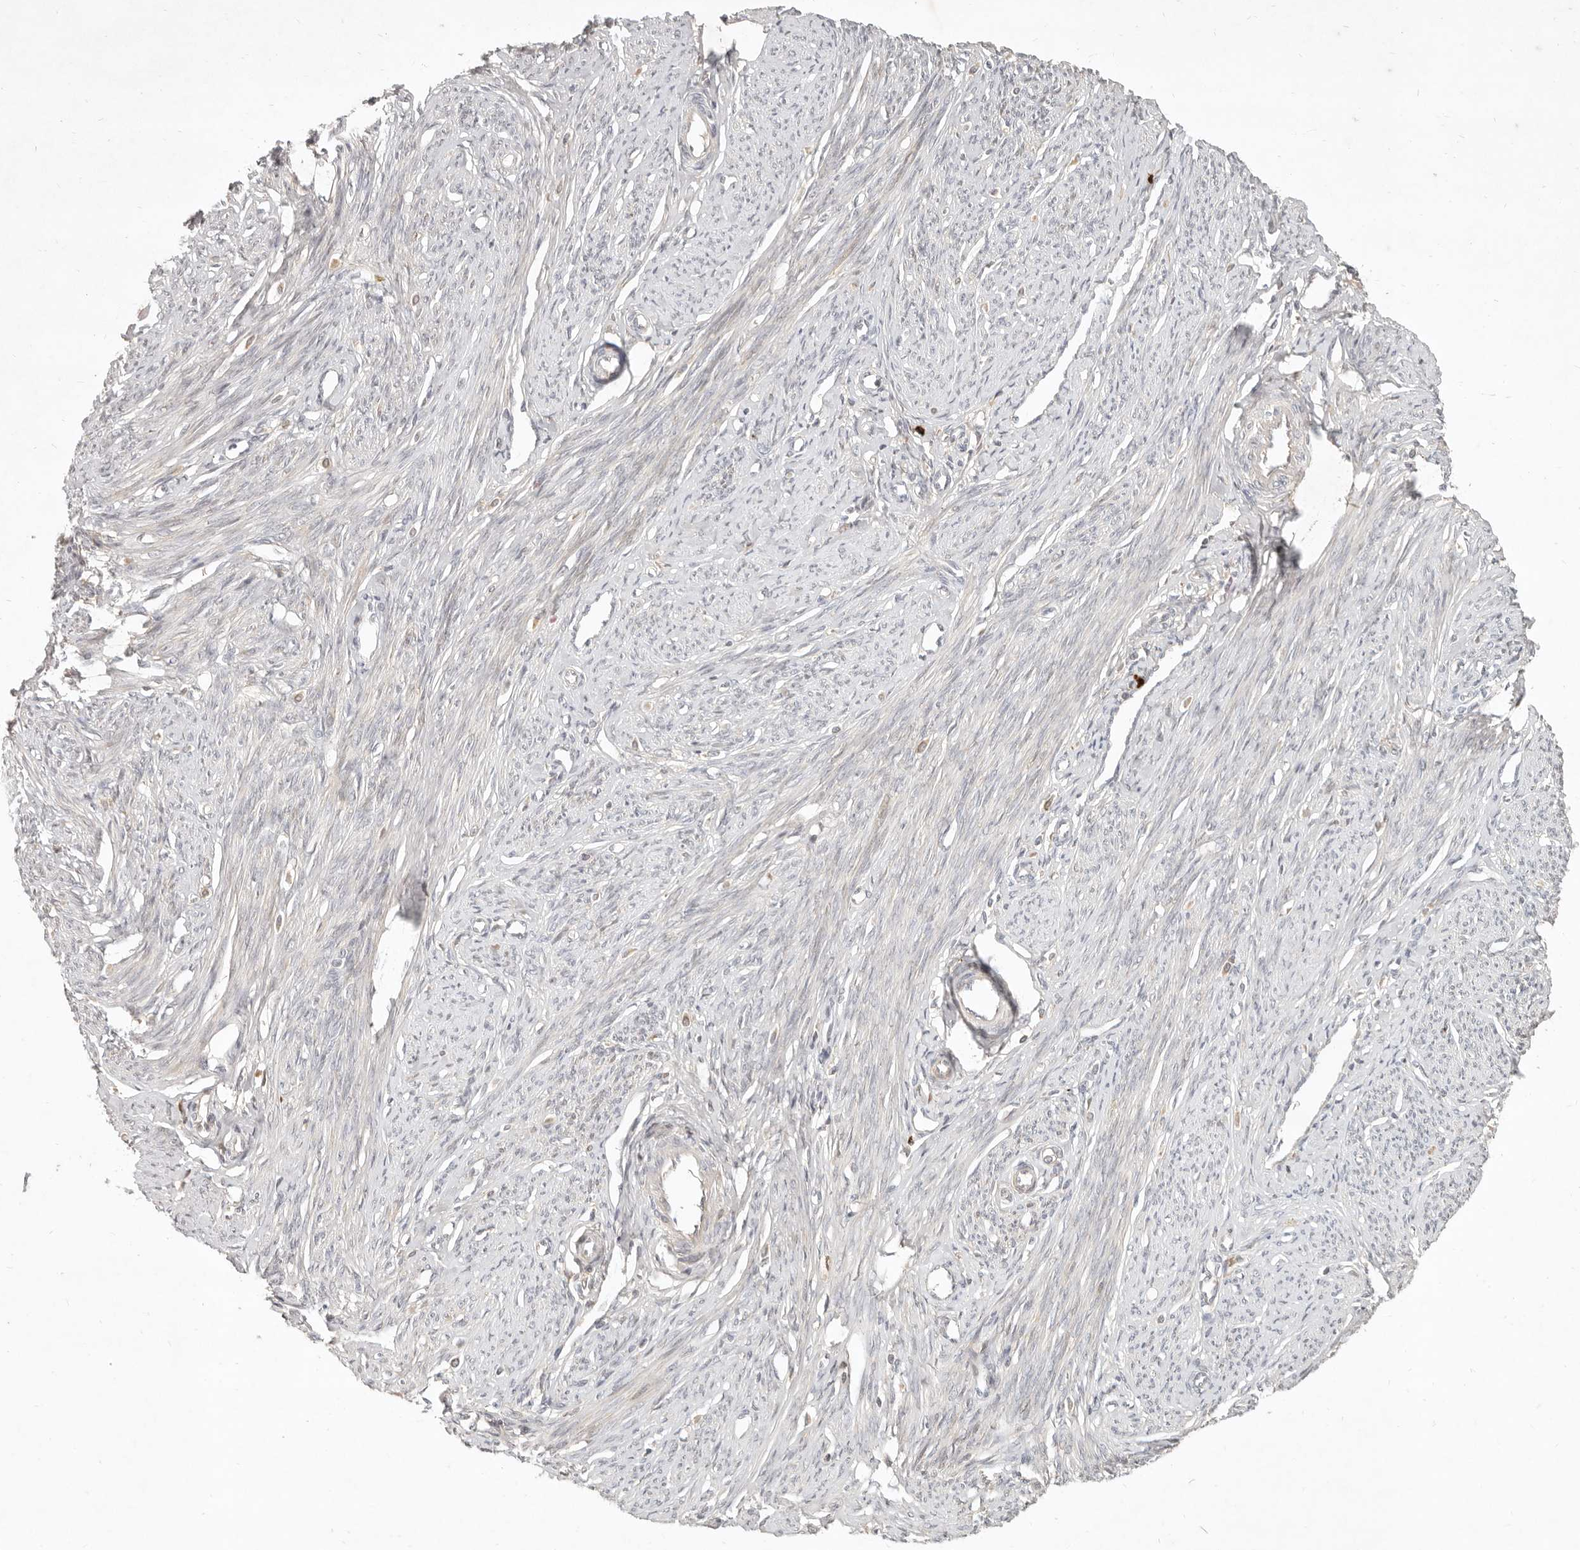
{"staining": {"intensity": "negative", "quantity": "none", "location": "none"}, "tissue": "endometrium", "cell_type": "Cells in endometrial stroma", "image_type": "normal", "snomed": [{"axis": "morphology", "description": "Normal tissue, NOS"}, {"axis": "topography", "description": "Endometrium"}], "caption": "Micrograph shows no significant protein expression in cells in endometrial stroma of unremarkable endometrium.", "gene": "UBXN11", "patient": {"sex": "female", "age": 56}}